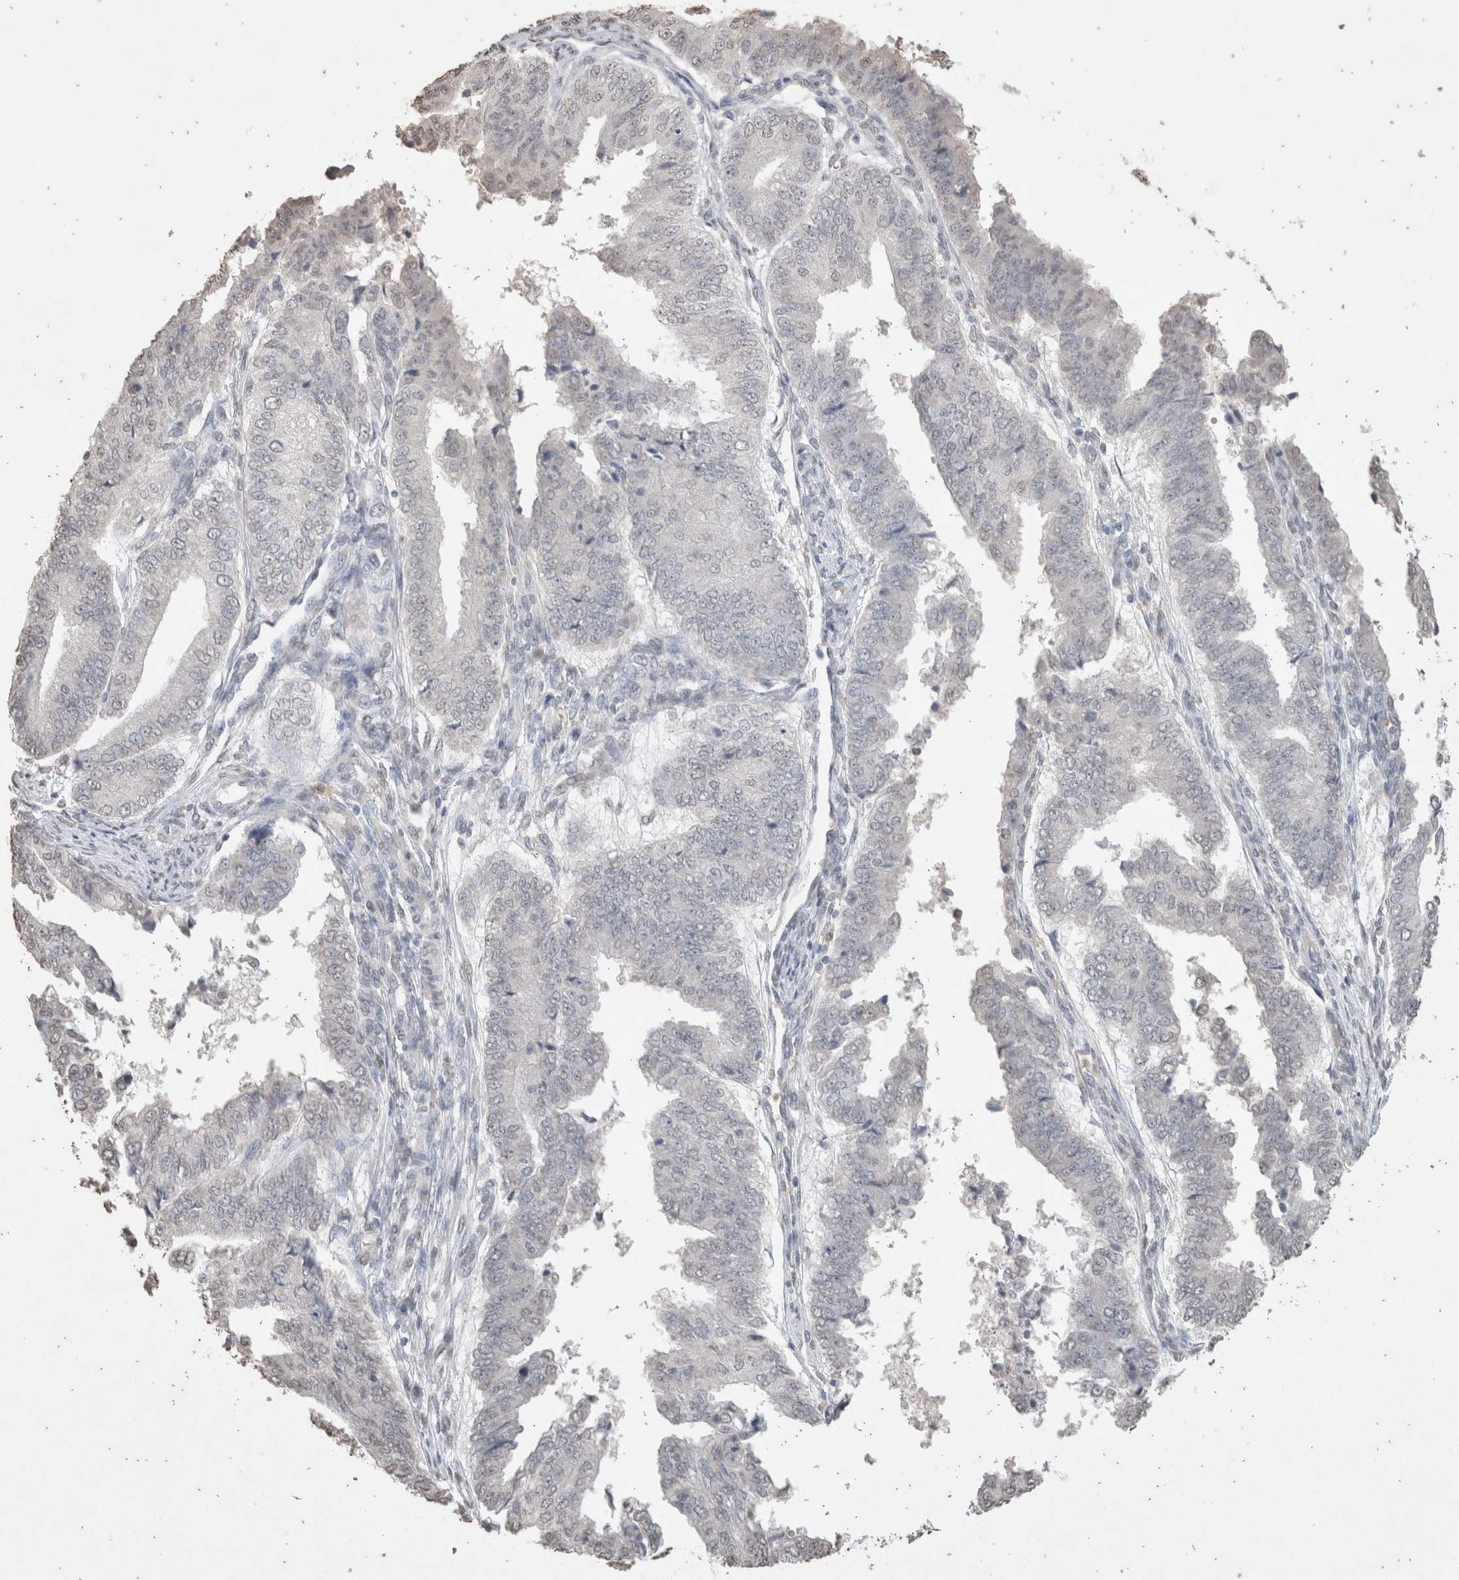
{"staining": {"intensity": "negative", "quantity": "none", "location": "none"}, "tissue": "endometrial cancer", "cell_type": "Tumor cells", "image_type": "cancer", "snomed": [{"axis": "morphology", "description": "Polyp, NOS"}, {"axis": "morphology", "description": "Adenocarcinoma, NOS"}, {"axis": "morphology", "description": "Adenoma, NOS"}, {"axis": "topography", "description": "Endometrium"}], "caption": "The IHC histopathology image has no significant expression in tumor cells of adenocarcinoma (endometrial) tissue.", "gene": "LGALS2", "patient": {"sex": "female", "age": 79}}